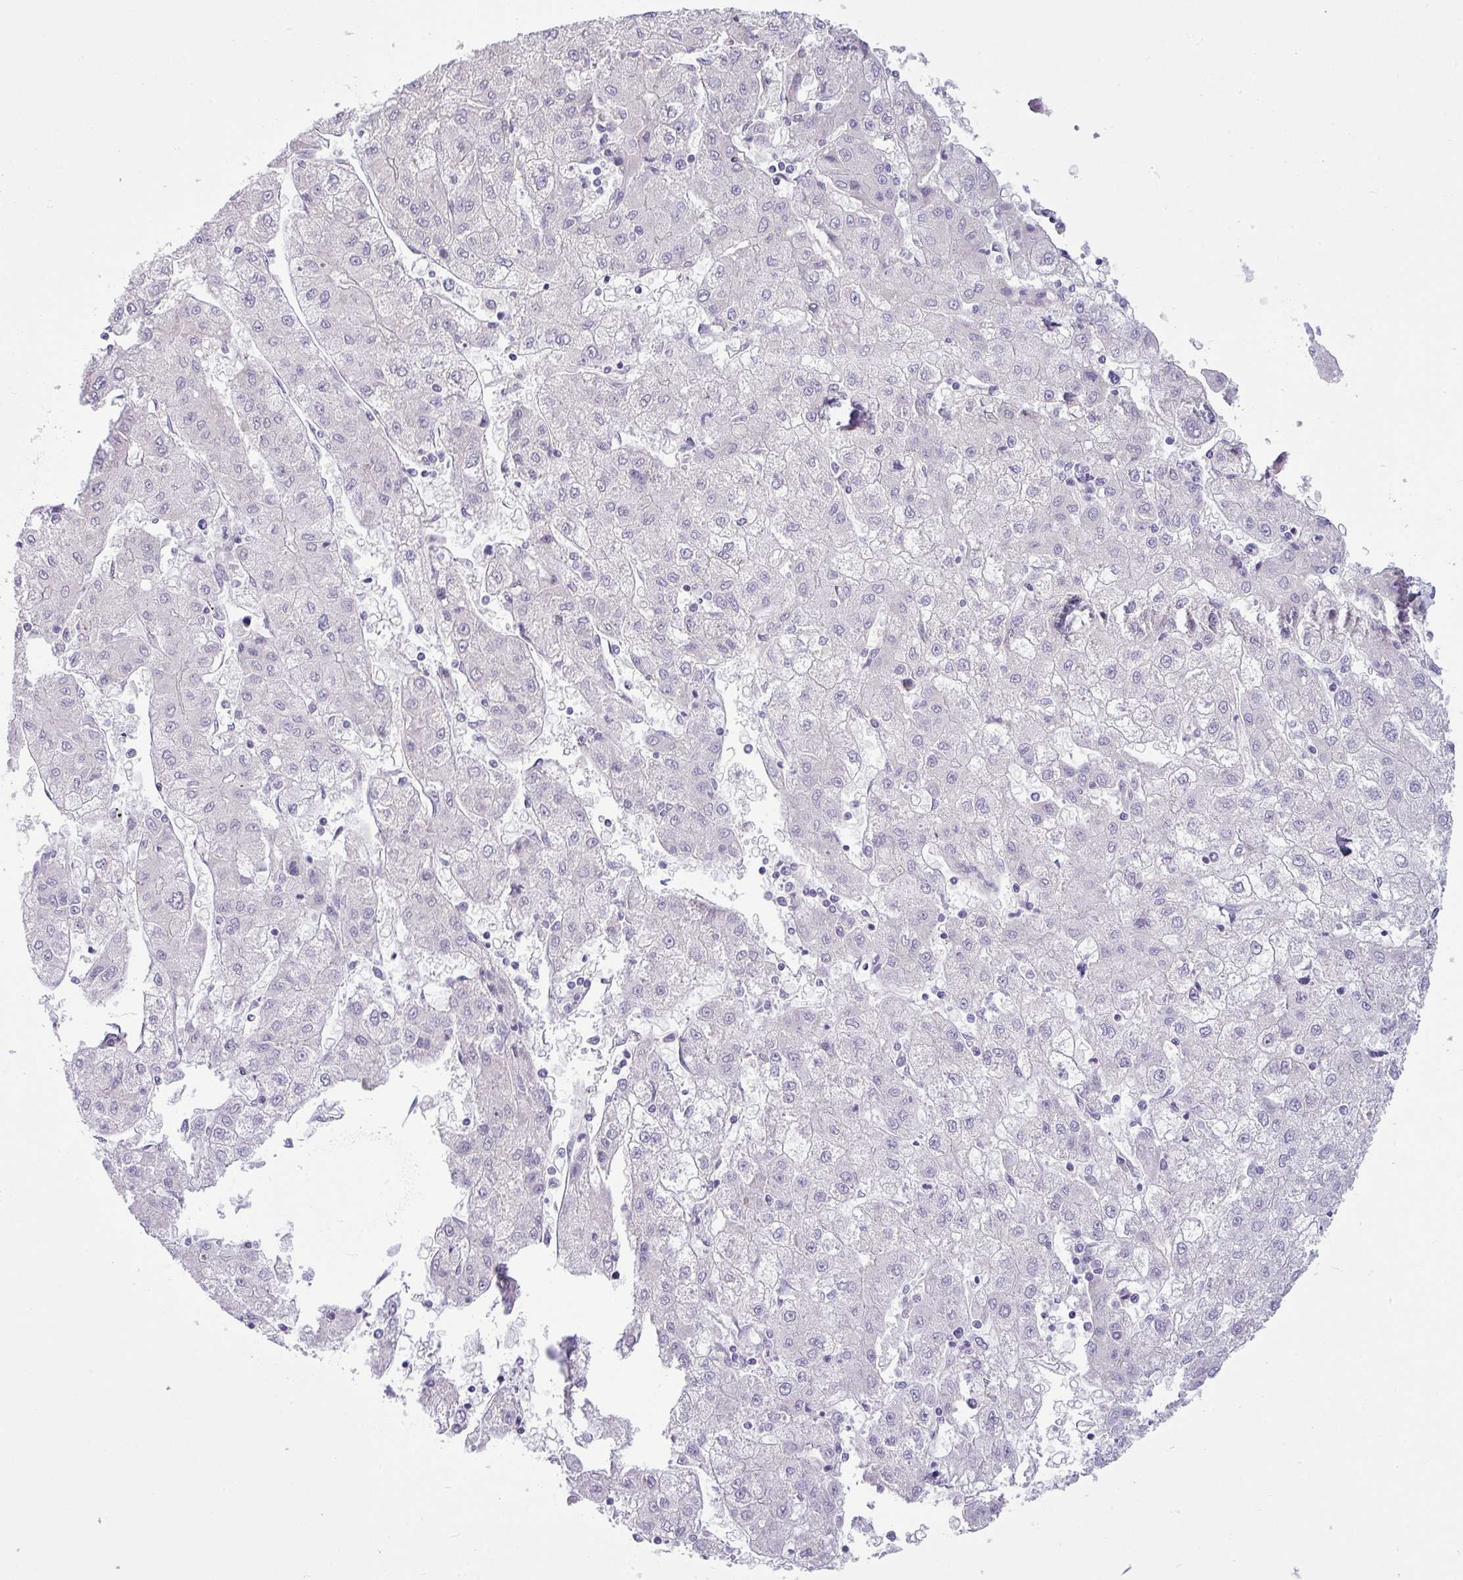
{"staining": {"intensity": "negative", "quantity": "none", "location": "none"}, "tissue": "liver cancer", "cell_type": "Tumor cells", "image_type": "cancer", "snomed": [{"axis": "morphology", "description": "Carcinoma, Hepatocellular, NOS"}, {"axis": "topography", "description": "Liver"}], "caption": "Immunohistochemistry photomicrograph of human hepatocellular carcinoma (liver) stained for a protein (brown), which displays no positivity in tumor cells.", "gene": "HBEGF", "patient": {"sex": "male", "age": 72}}